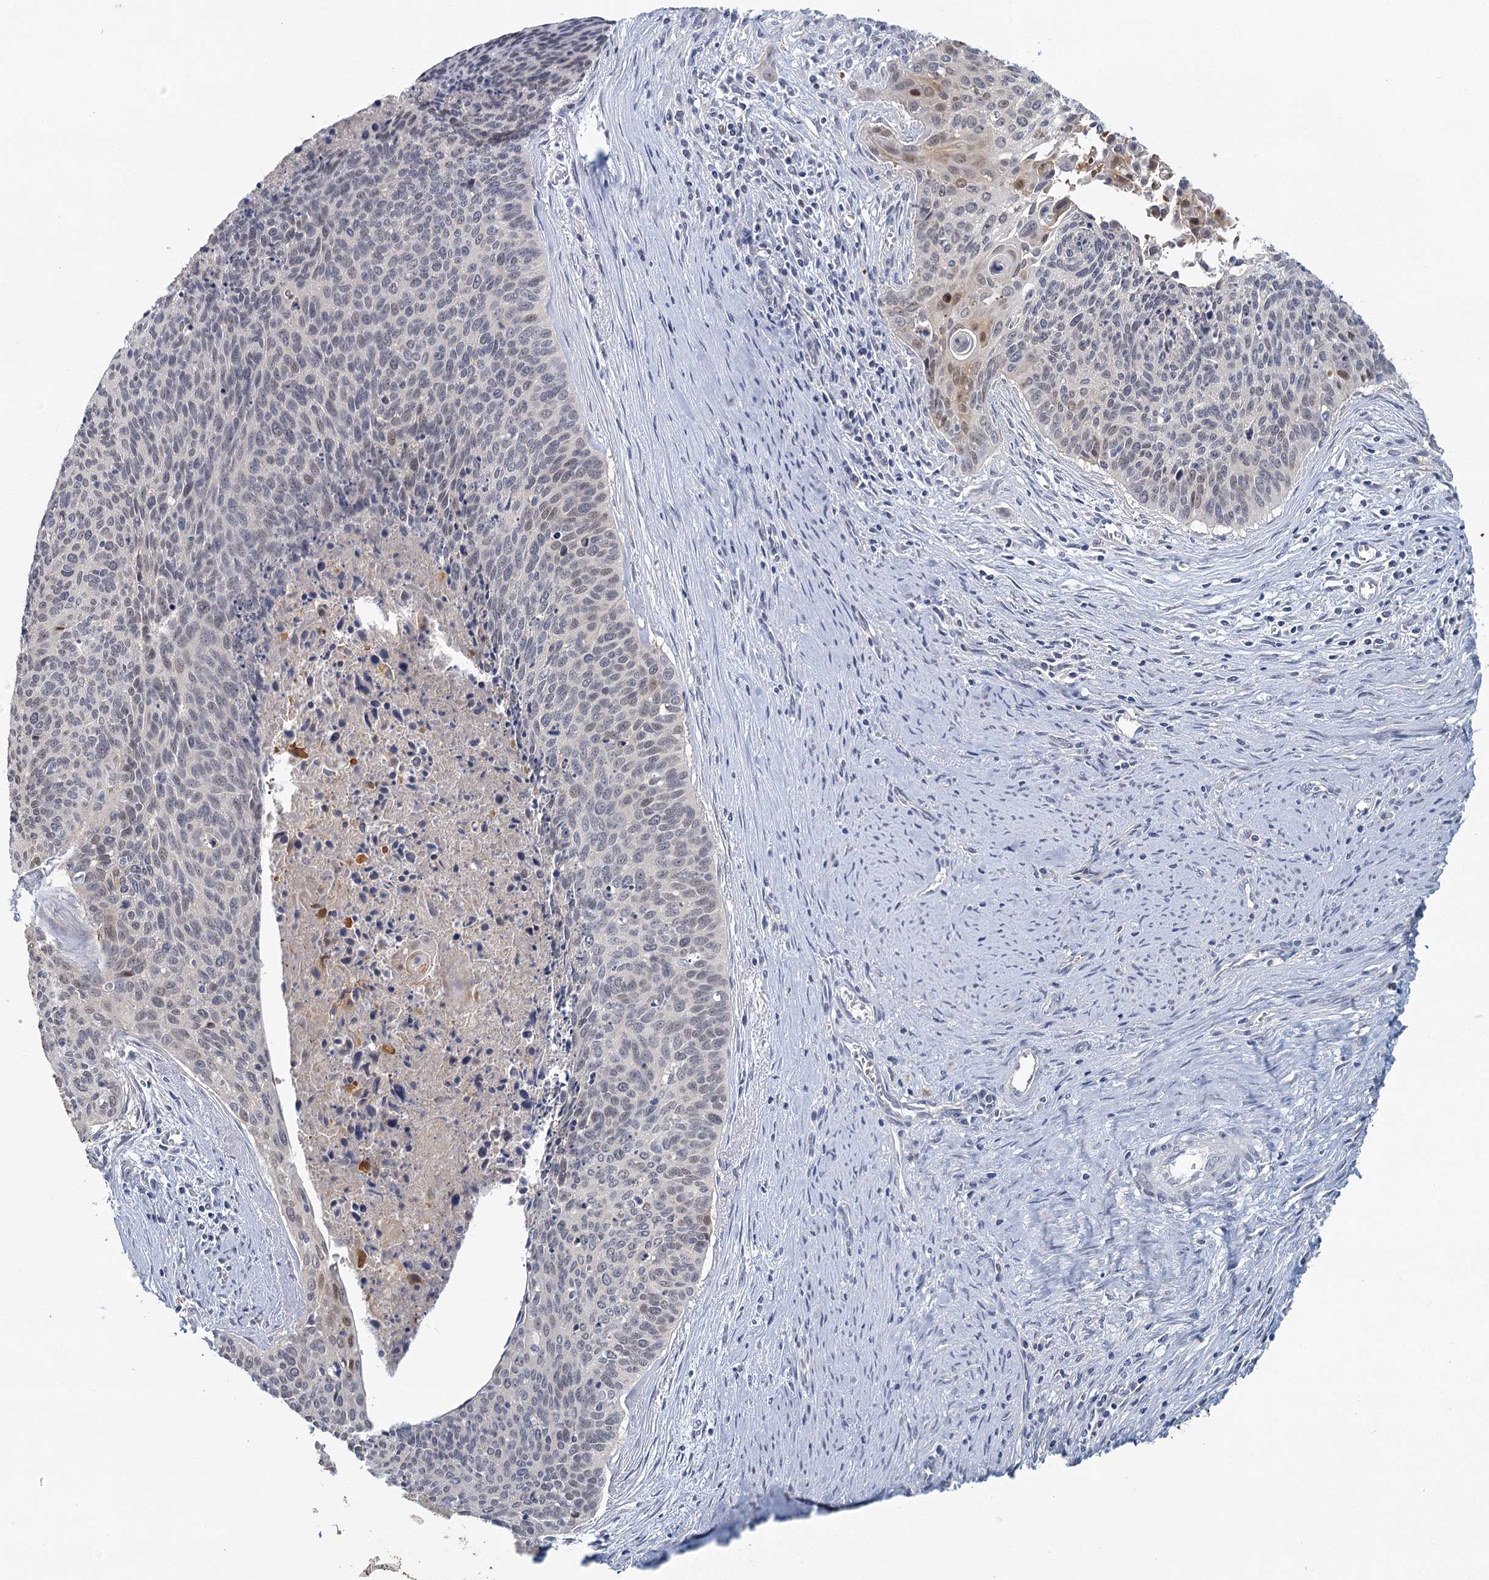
{"staining": {"intensity": "weak", "quantity": "<25%", "location": "nuclear"}, "tissue": "cervical cancer", "cell_type": "Tumor cells", "image_type": "cancer", "snomed": [{"axis": "morphology", "description": "Squamous cell carcinoma, NOS"}, {"axis": "topography", "description": "Cervix"}], "caption": "Tumor cells are negative for protein expression in human cervical cancer (squamous cell carcinoma).", "gene": "MYO7B", "patient": {"sex": "female", "age": 55}}